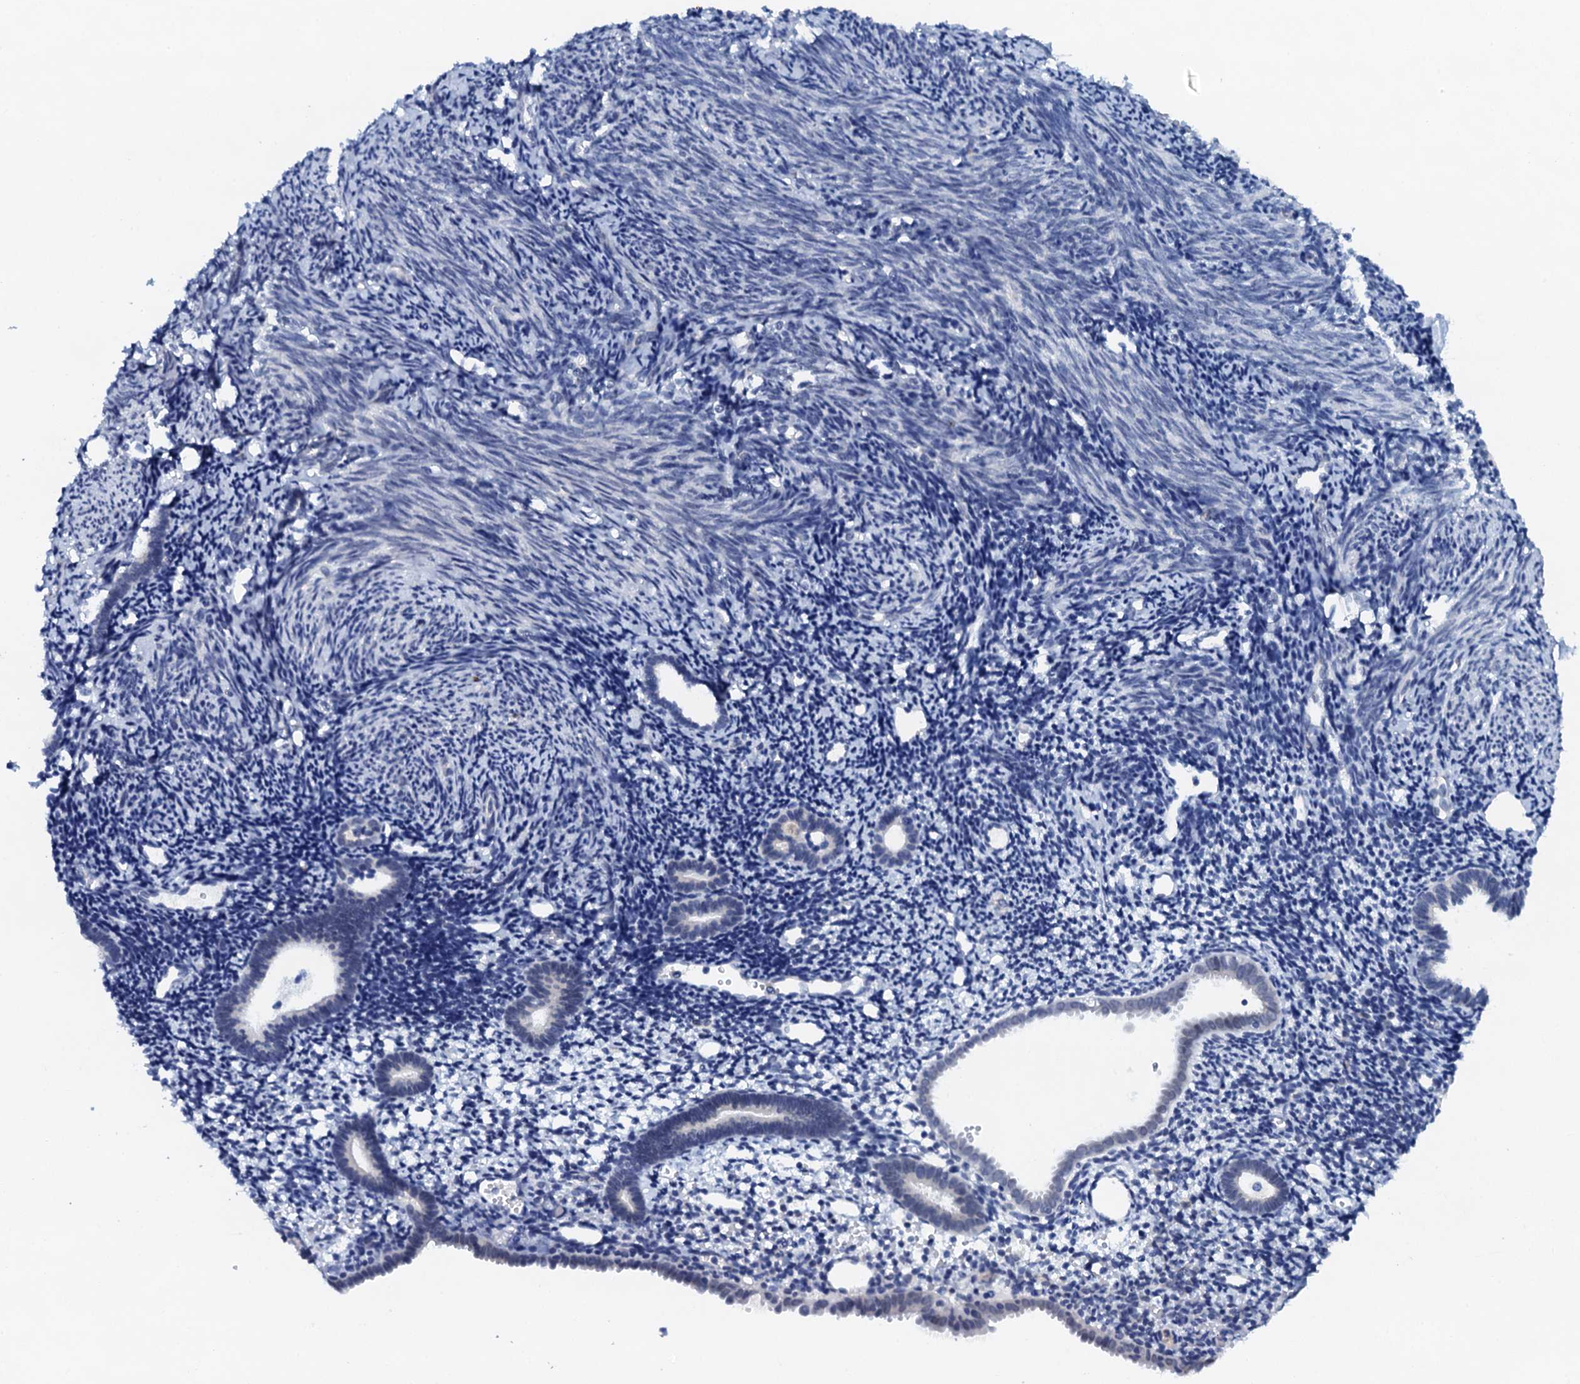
{"staining": {"intensity": "negative", "quantity": "none", "location": "none"}, "tissue": "endometrium", "cell_type": "Cells in endometrial stroma", "image_type": "normal", "snomed": [{"axis": "morphology", "description": "Normal tissue, NOS"}, {"axis": "topography", "description": "Endometrium"}], "caption": "A high-resolution photomicrograph shows IHC staining of normal endometrium, which displays no significant expression in cells in endometrial stroma. (DAB immunohistochemistry with hematoxylin counter stain).", "gene": "SNTA1", "patient": {"sex": "female", "age": 56}}